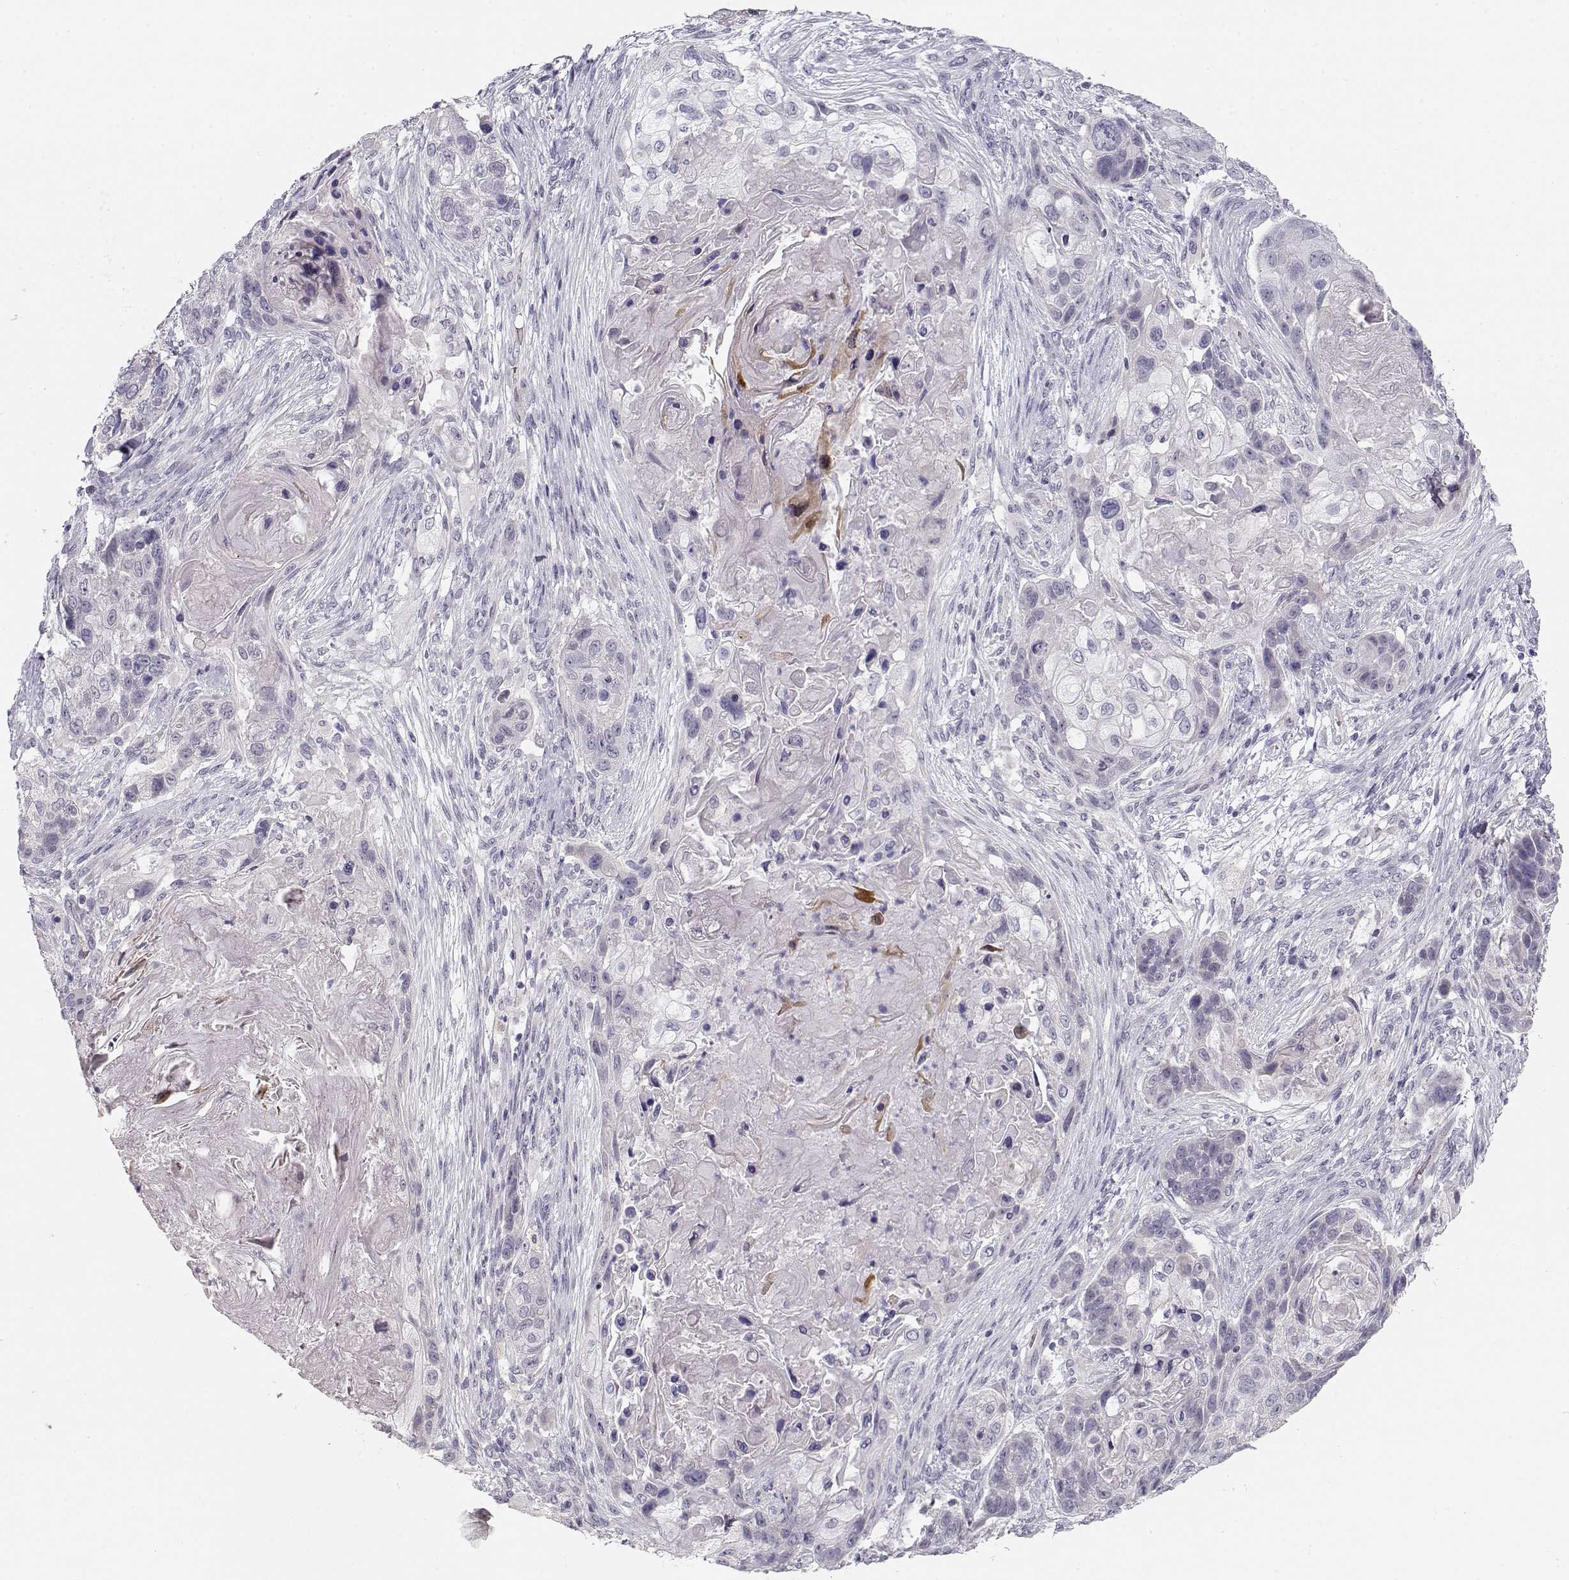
{"staining": {"intensity": "negative", "quantity": "none", "location": "none"}, "tissue": "lung cancer", "cell_type": "Tumor cells", "image_type": "cancer", "snomed": [{"axis": "morphology", "description": "Squamous cell carcinoma, NOS"}, {"axis": "topography", "description": "Lung"}], "caption": "Immunohistochemical staining of lung squamous cell carcinoma shows no significant expression in tumor cells. (DAB immunohistochemistry (IHC) with hematoxylin counter stain).", "gene": "TTC26", "patient": {"sex": "male", "age": 69}}